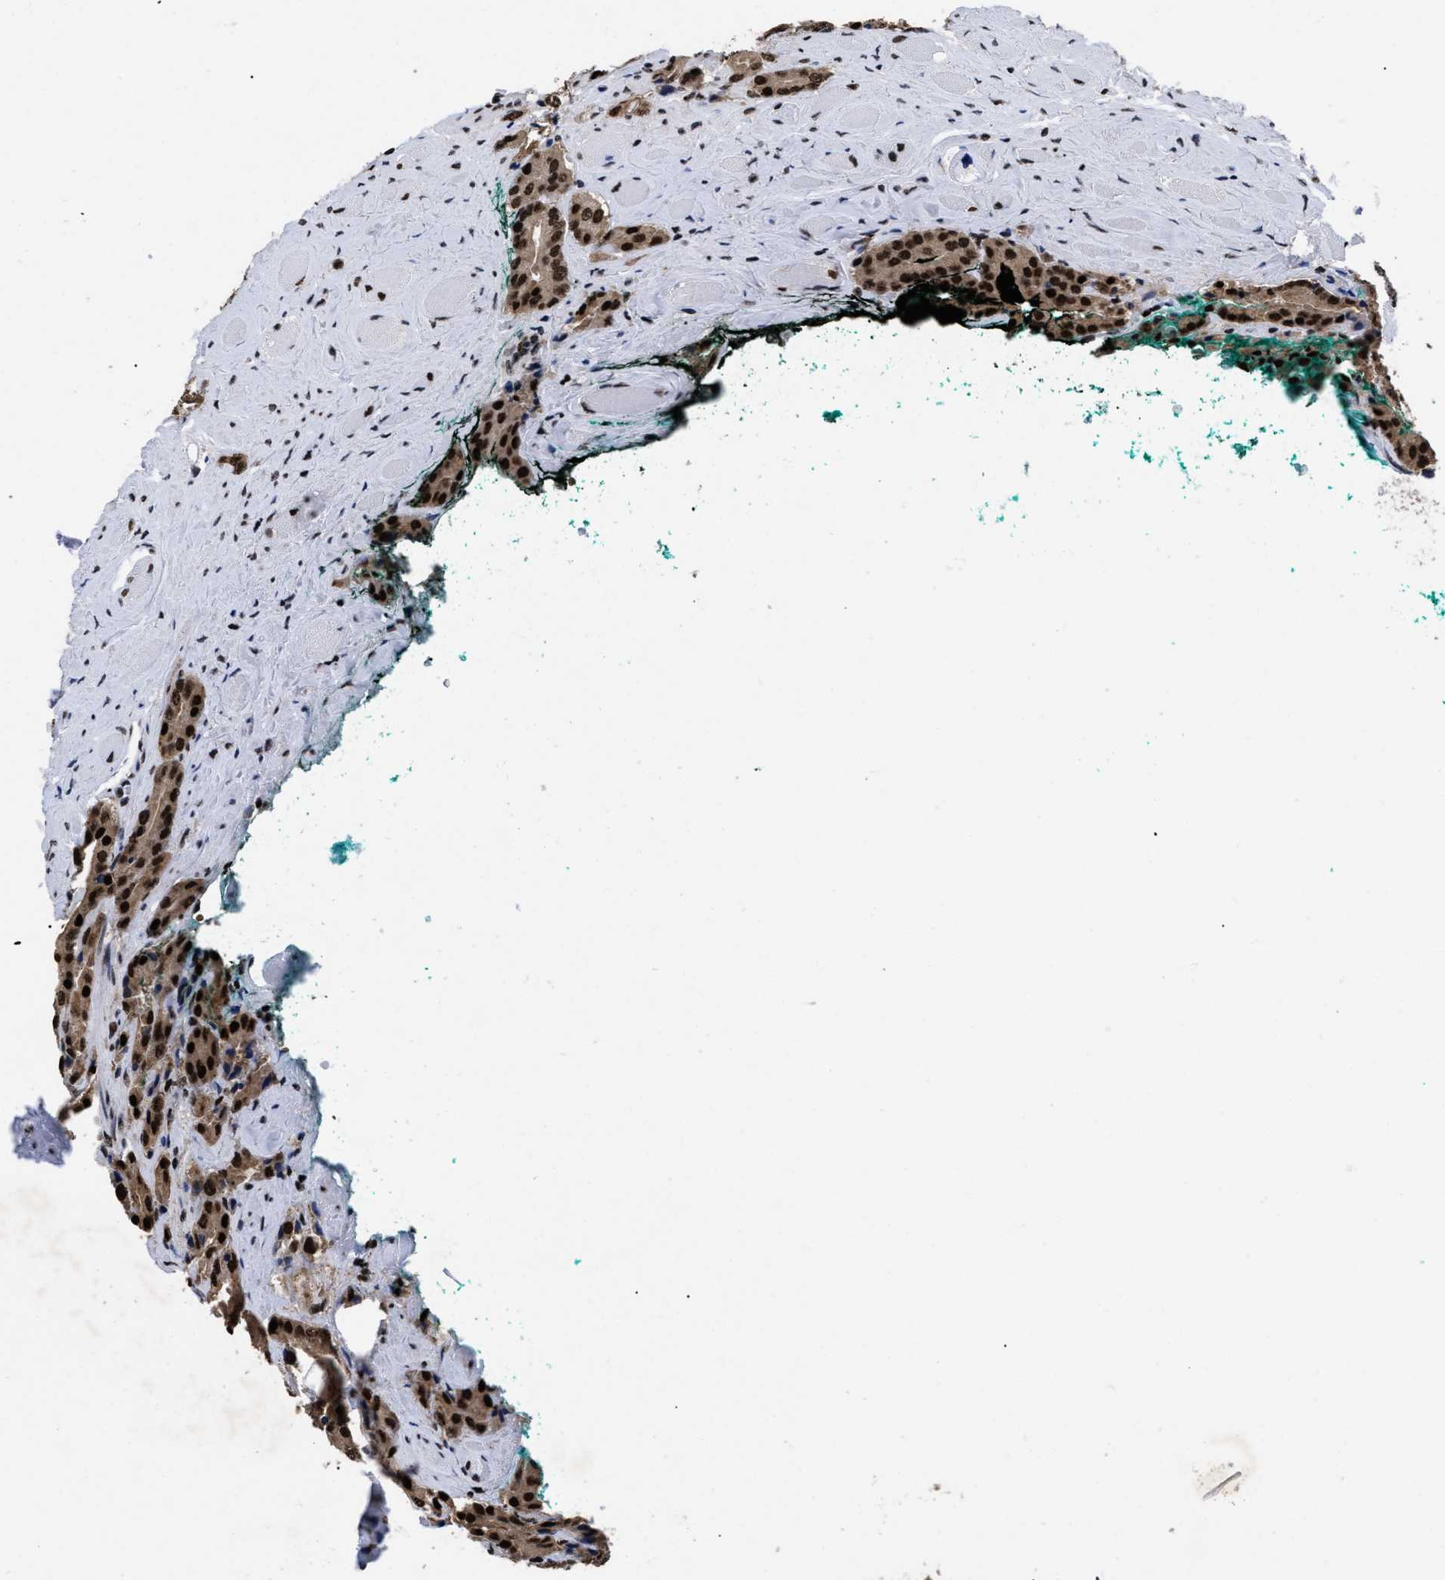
{"staining": {"intensity": "strong", "quantity": ">75%", "location": "cytoplasmic/membranous,nuclear"}, "tissue": "prostate cancer", "cell_type": "Tumor cells", "image_type": "cancer", "snomed": [{"axis": "morphology", "description": "Adenocarcinoma, High grade"}, {"axis": "topography", "description": "Prostate"}], "caption": "Immunohistochemical staining of prostate cancer (high-grade adenocarcinoma) displays strong cytoplasmic/membranous and nuclear protein expression in approximately >75% of tumor cells.", "gene": "CALHM3", "patient": {"sex": "male", "age": 71}}